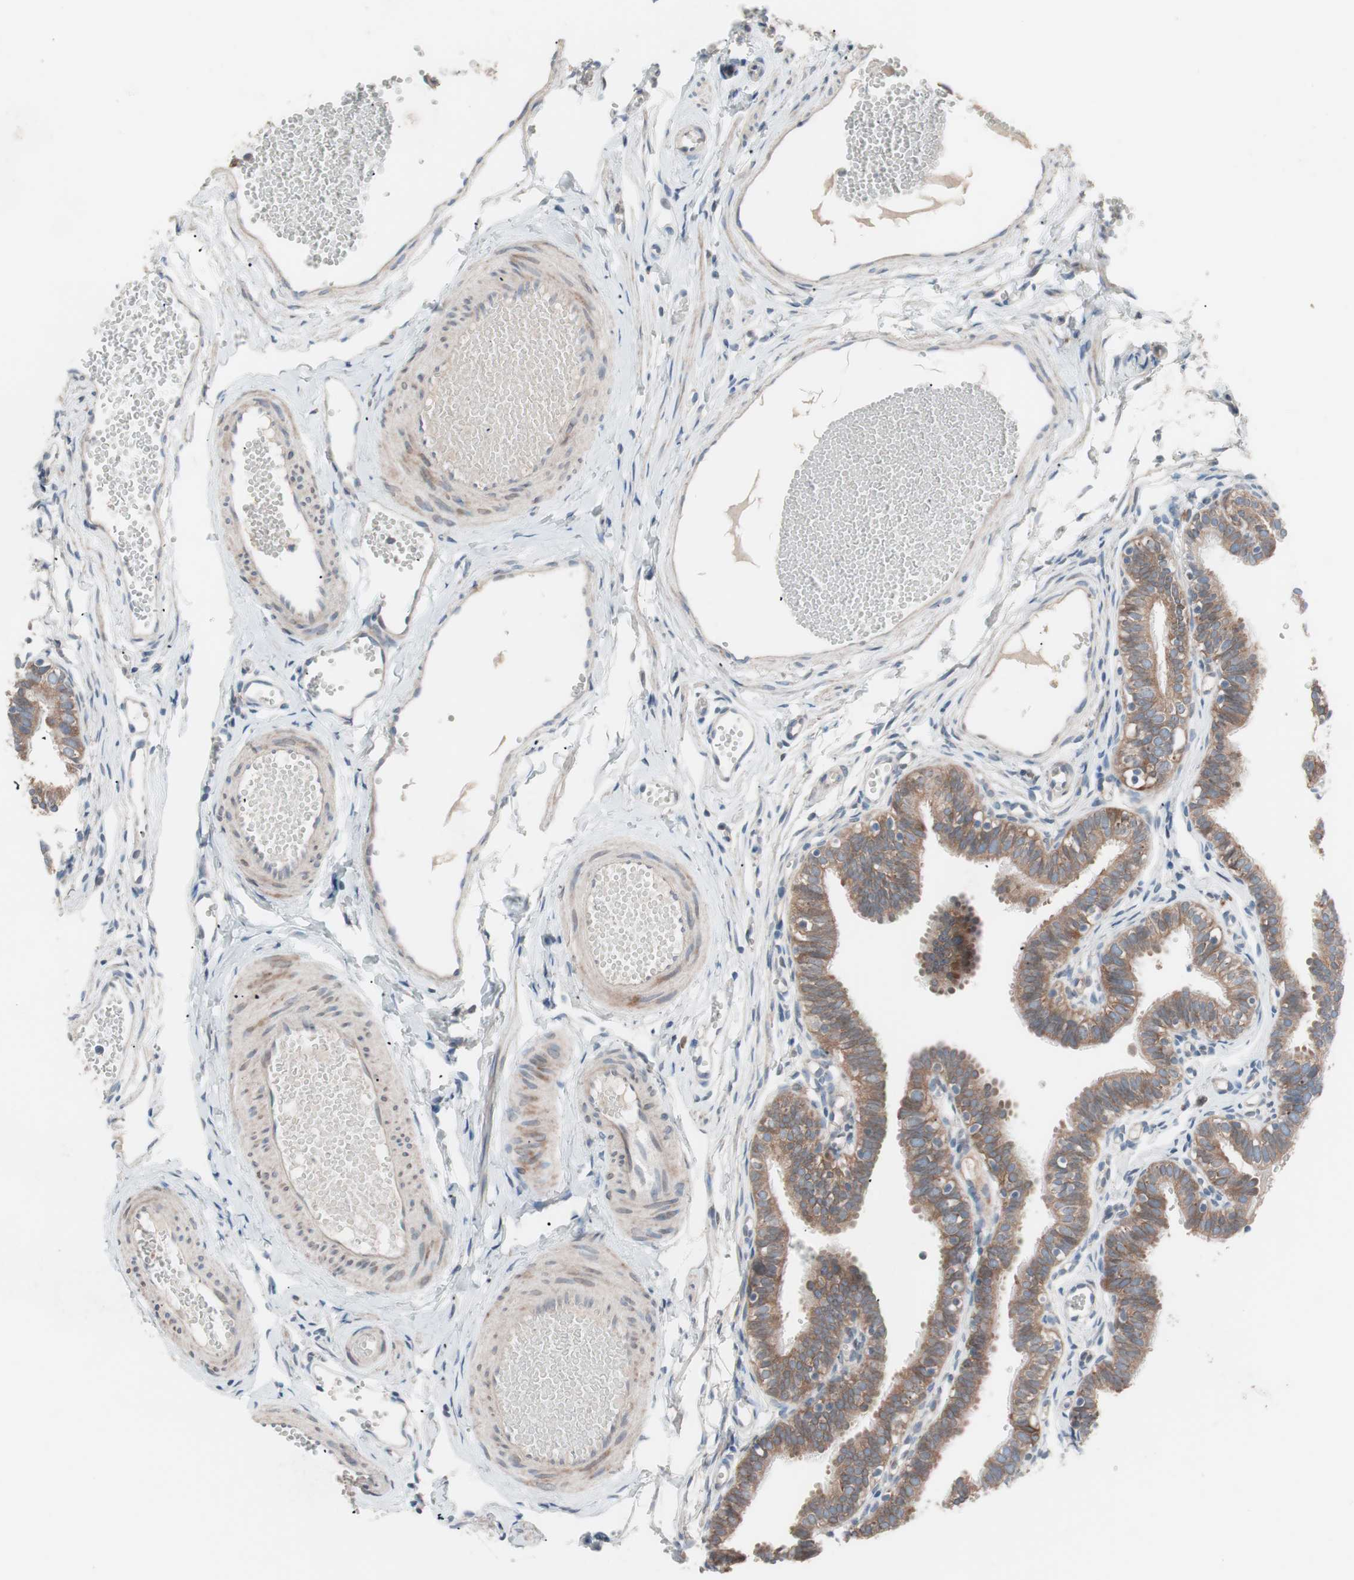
{"staining": {"intensity": "moderate", "quantity": ">75%", "location": "cytoplasmic/membranous"}, "tissue": "fallopian tube", "cell_type": "Glandular cells", "image_type": "normal", "snomed": [{"axis": "morphology", "description": "Normal tissue, NOS"}, {"axis": "topography", "description": "Fallopian tube"}, {"axis": "topography", "description": "Placenta"}], "caption": "About >75% of glandular cells in normal fallopian tube exhibit moderate cytoplasmic/membranous protein positivity as visualized by brown immunohistochemical staining.", "gene": "FAAH", "patient": {"sex": "female", "age": 34}}